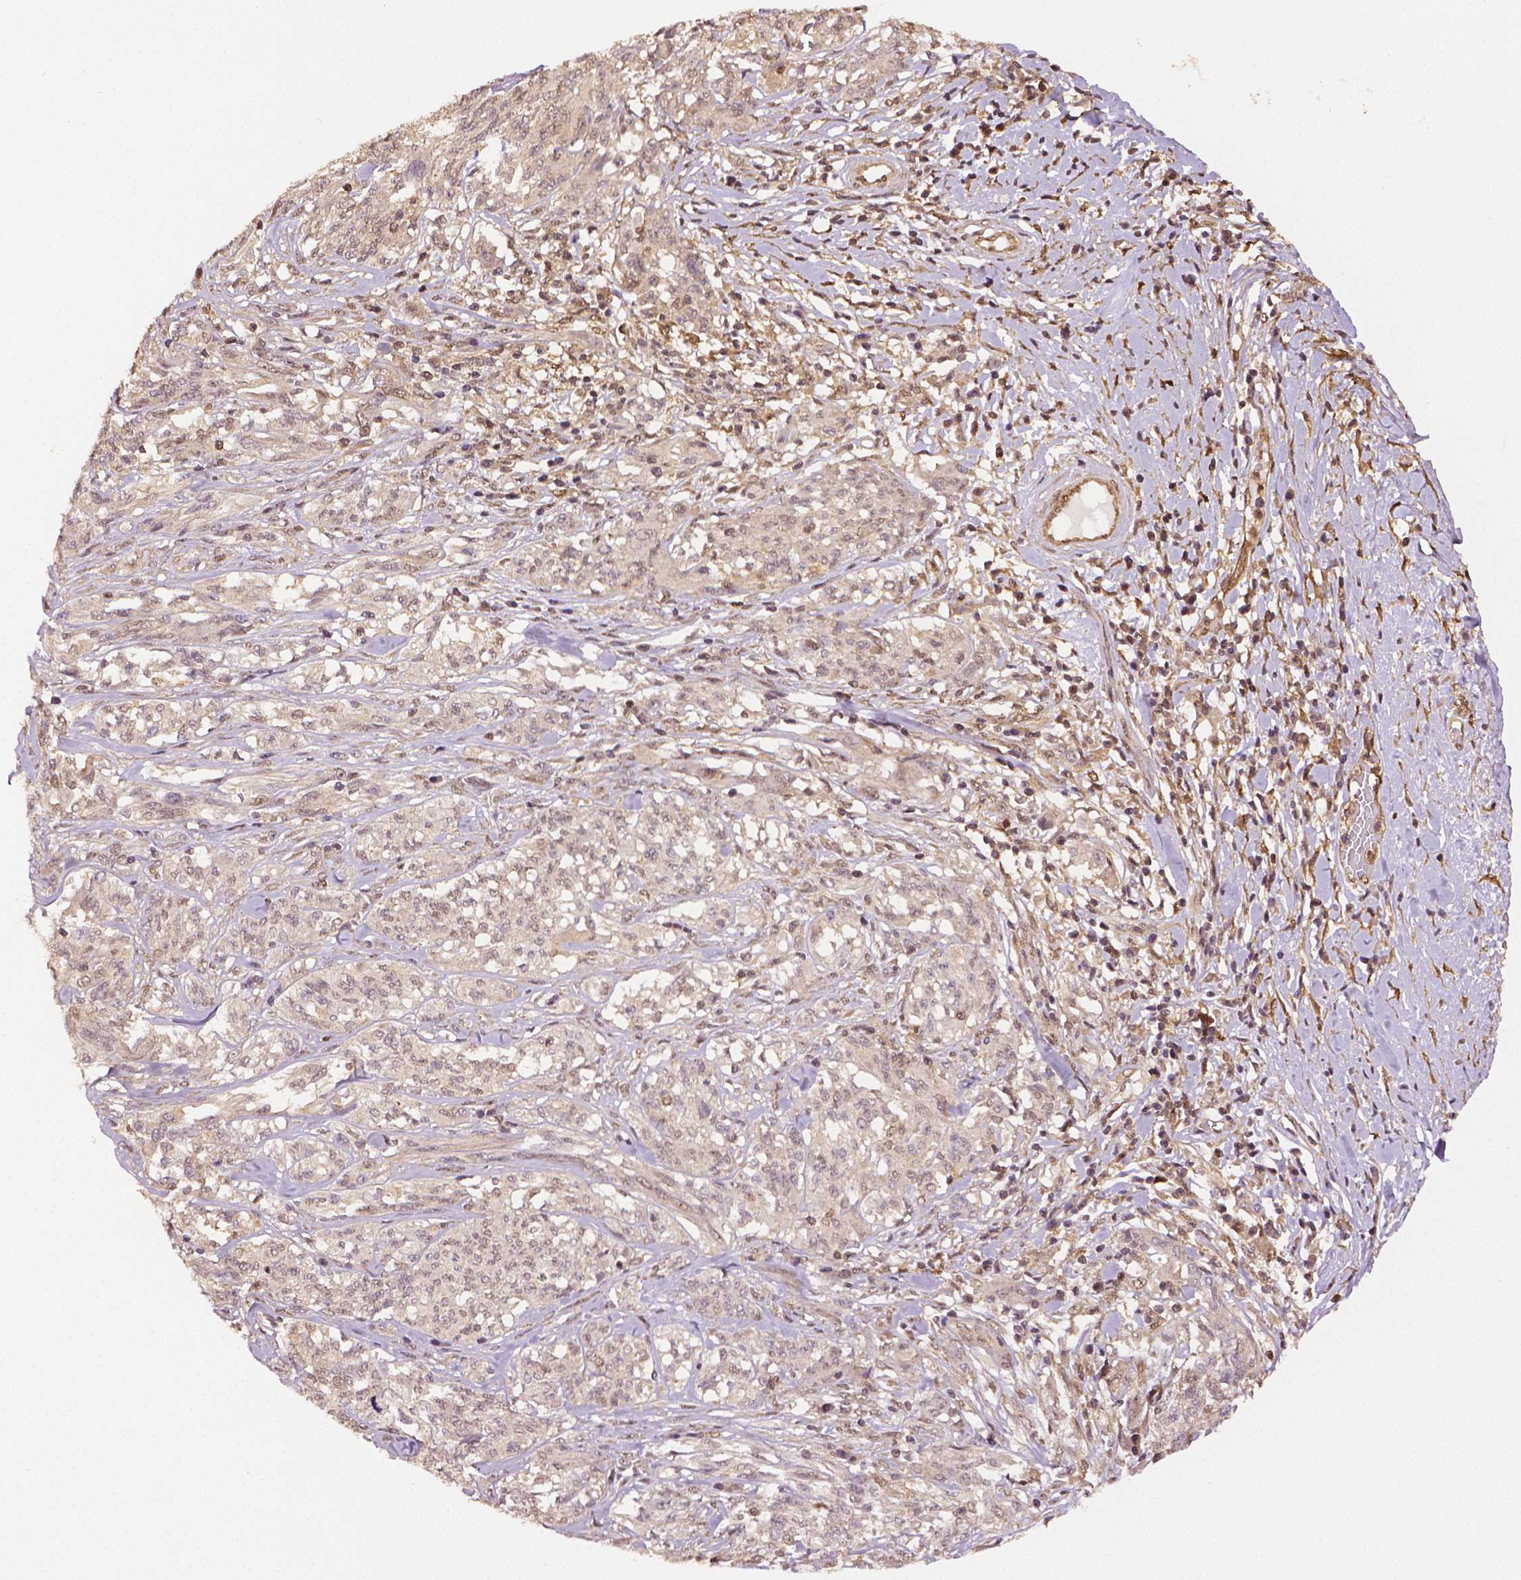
{"staining": {"intensity": "weak", "quantity": "<25%", "location": "nuclear"}, "tissue": "melanoma", "cell_type": "Tumor cells", "image_type": "cancer", "snomed": [{"axis": "morphology", "description": "Malignant melanoma, NOS"}, {"axis": "topography", "description": "Skin"}], "caption": "IHC micrograph of neoplastic tissue: malignant melanoma stained with DAB (3,3'-diaminobenzidine) demonstrates no significant protein positivity in tumor cells. Nuclei are stained in blue.", "gene": "STAT3", "patient": {"sex": "female", "age": 91}}